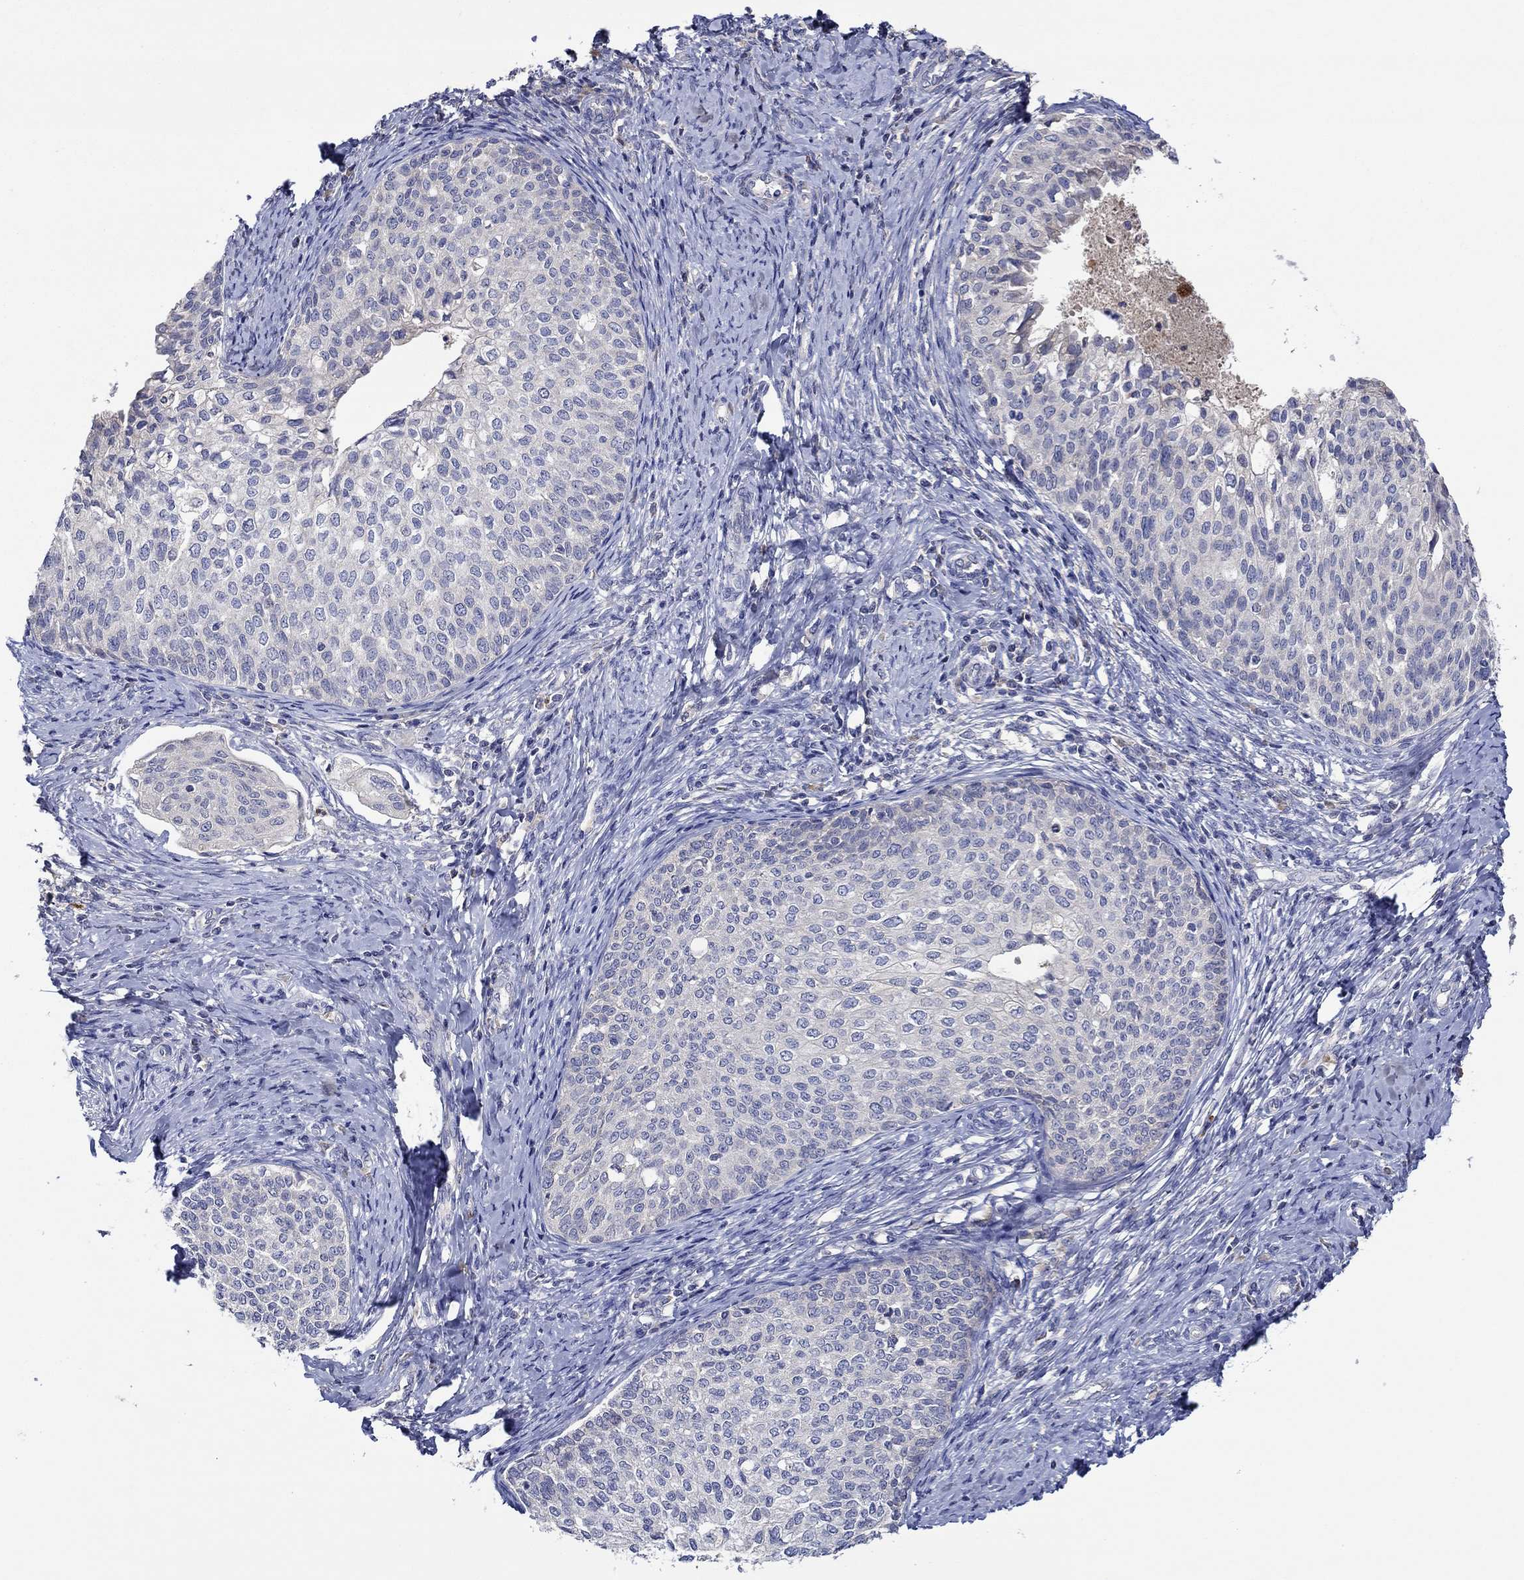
{"staining": {"intensity": "negative", "quantity": "none", "location": "none"}, "tissue": "cervical cancer", "cell_type": "Tumor cells", "image_type": "cancer", "snomed": [{"axis": "morphology", "description": "Squamous cell carcinoma, NOS"}, {"axis": "topography", "description": "Cervix"}], "caption": "This is an IHC histopathology image of human cervical cancer (squamous cell carcinoma). There is no expression in tumor cells.", "gene": "CHIT1", "patient": {"sex": "female", "age": 51}}